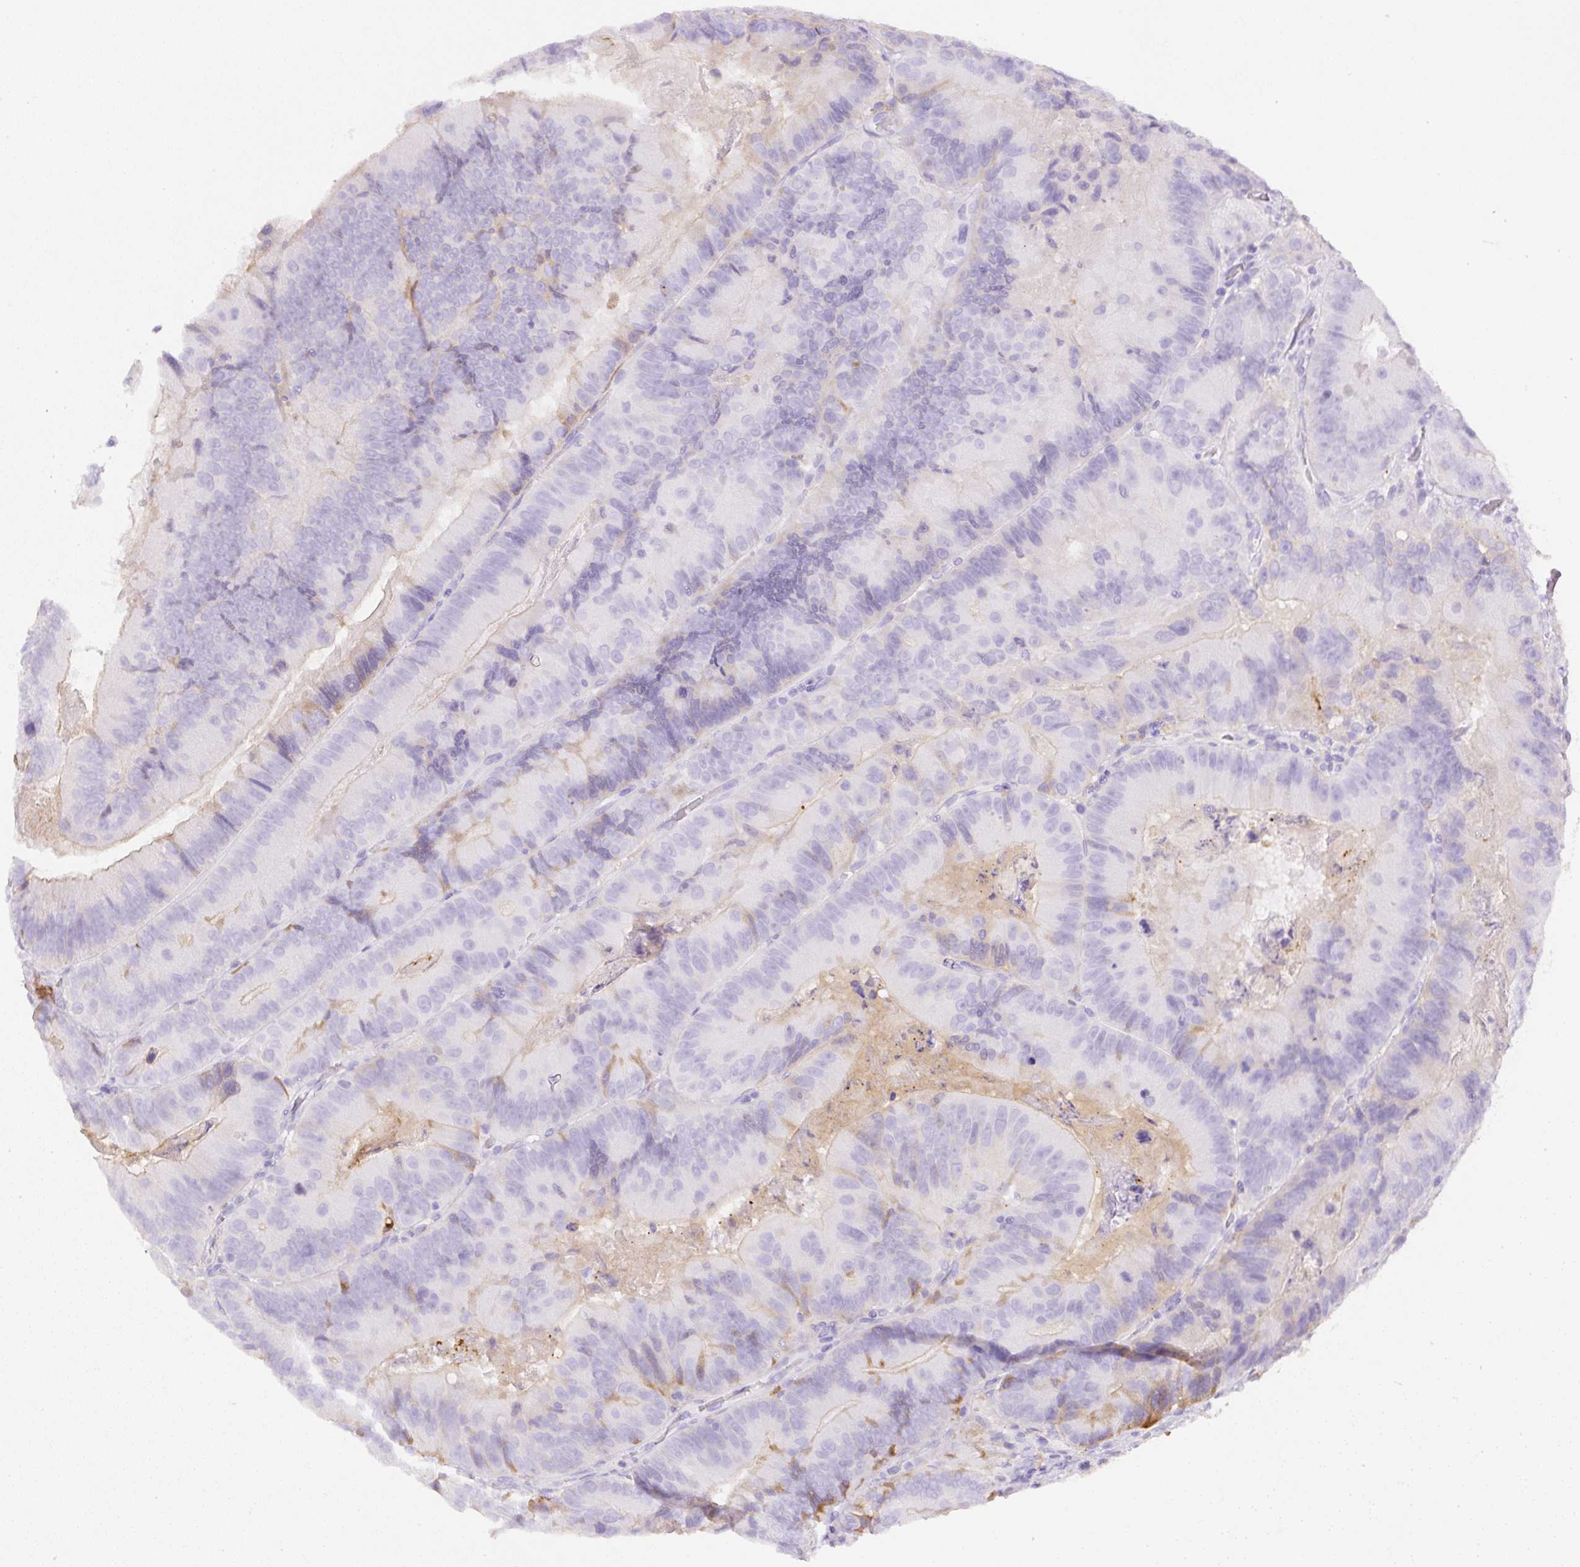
{"staining": {"intensity": "negative", "quantity": "none", "location": "none"}, "tissue": "colorectal cancer", "cell_type": "Tumor cells", "image_type": "cancer", "snomed": [{"axis": "morphology", "description": "Adenocarcinoma, NOS"}, {"axis": "topography", "description": "Colon"}], "caption": "Immunohistochemistry micrograph of neoplastic tissue: human colorectal cancer stained with DAB demonstrates no significant protein expression in tumor cells.", "gene": "APCS", "patient": {"sex": "female", "age": 86}}